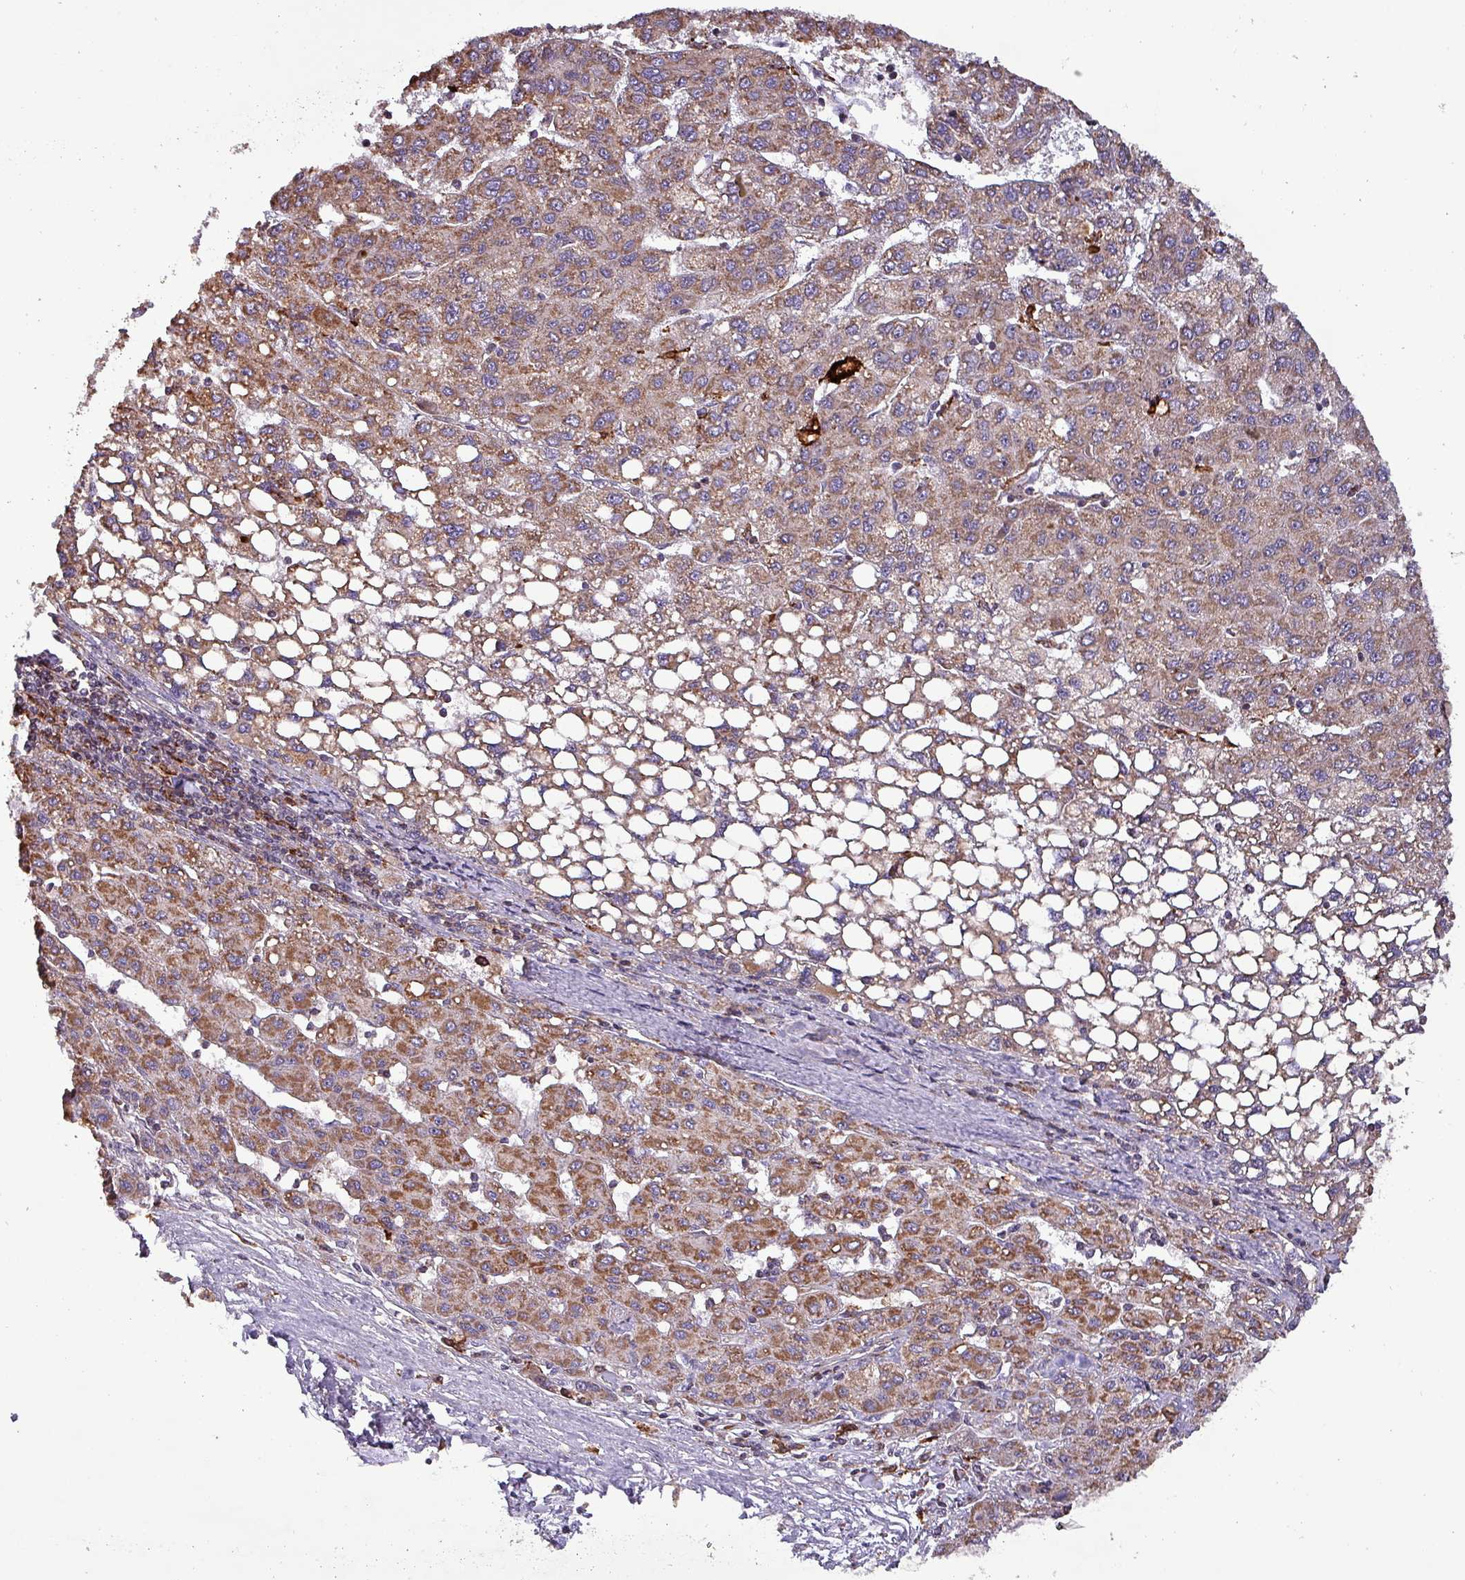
{"staining": {"intensity": "moderate", "quantity": ">75%", "location": "cytoplasmic/membranous"}, "tissue": "liver cancer", "cell_type": "Tumor cells", "image_type": "cancer", "snomed": [{"axis": "morphology", "description": "Carcinoma, Hepatocellular, NOS"}, {"axis": "topography", "description": "Liver"}], "caption": "Brown immunohistochemical staining in liver cancer demonstrates moderate cytoplasmic/membranous positivity in about >75% of tumor cells.", "gene": "SCIN", "patient": {"sex": "female", "age": 82}}